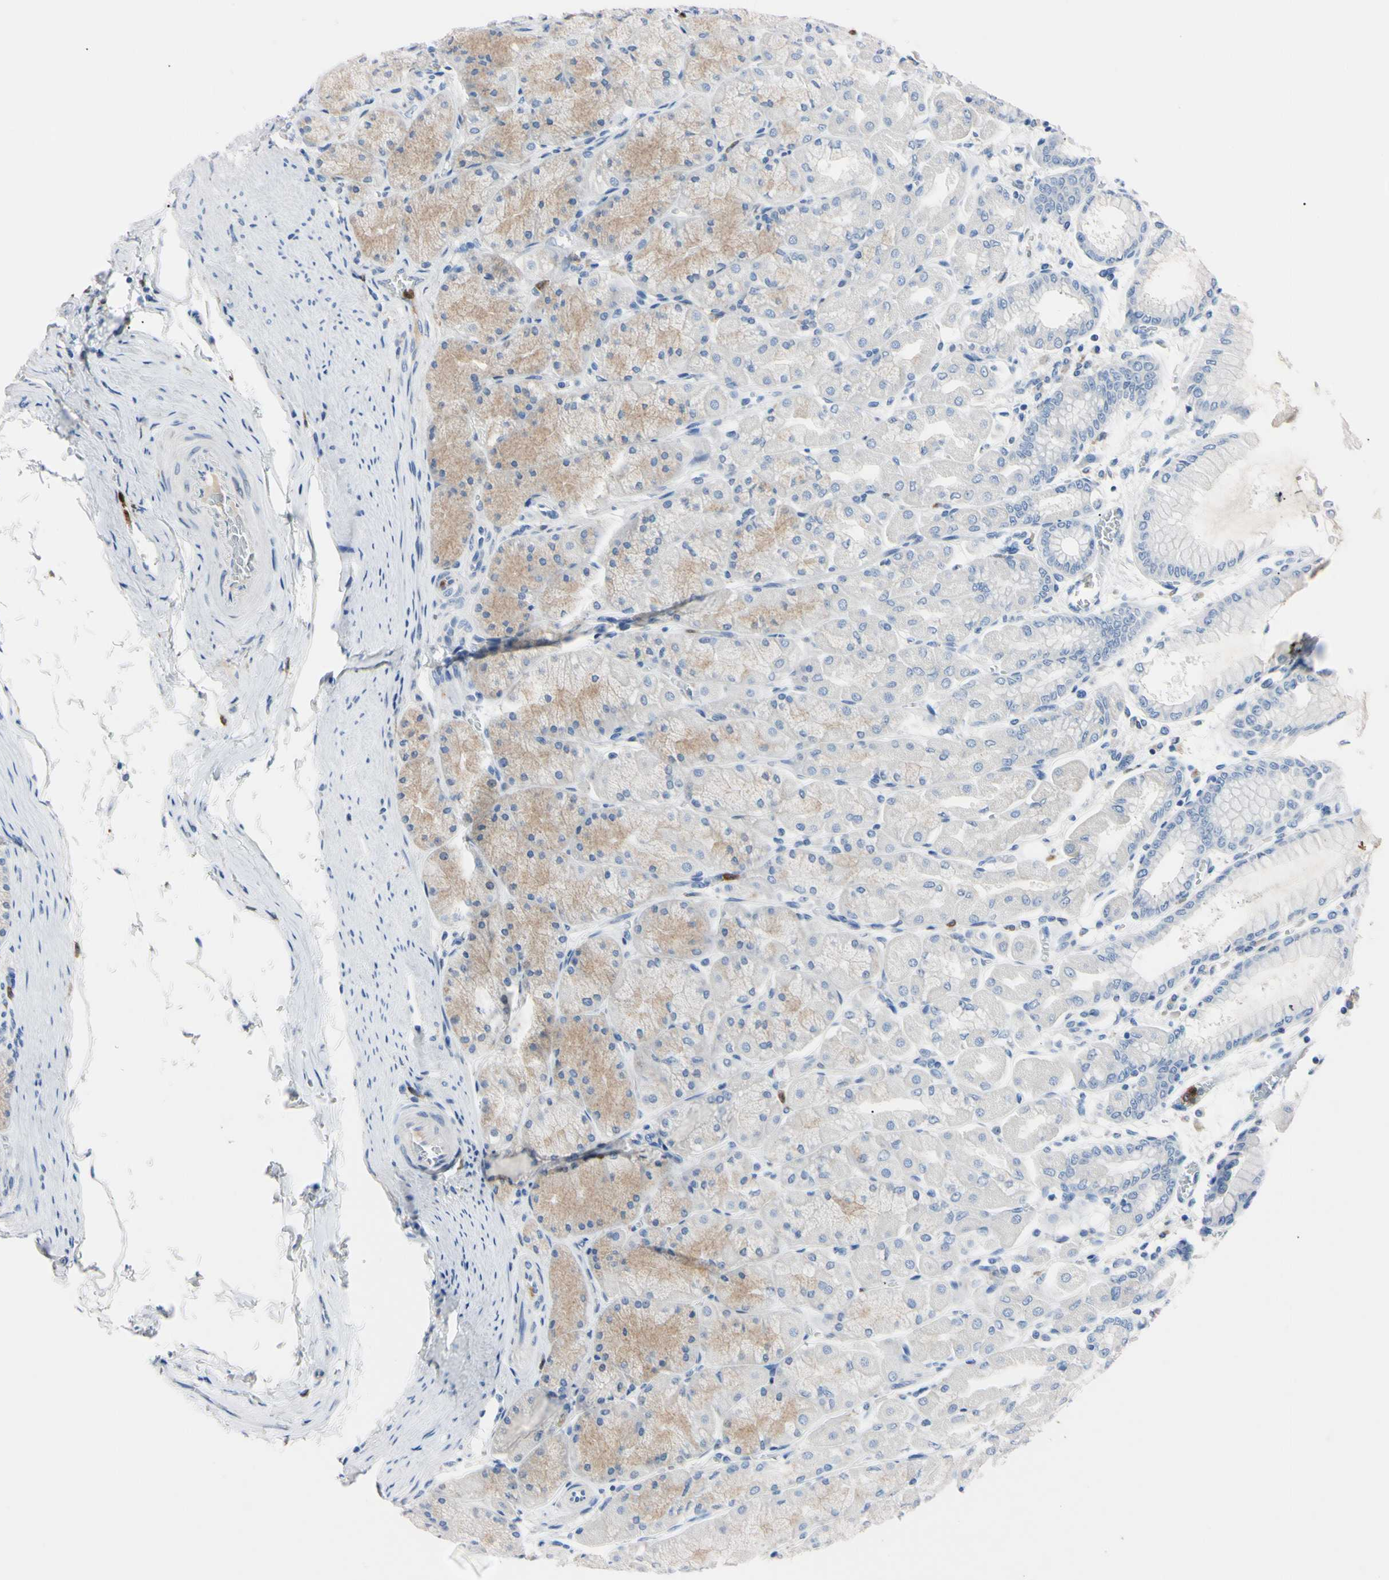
{"staining": {"intensity": "weak", "quantity": "<25%", "location": "cytoplasmic/membranous"}, "tissue": "stomach", "cell_type": "Glandular cells", "image_type": "normal", "snomed": [{"axis": "morphology", "description": "Normal tissue, NOS"}, {"axis": "topography", "description": "Stomach, upper"}], "caption": "DAB immunohistochemical staining of unremarkable human stomach displays no significant staining in glandular cells.", "gene": "NCF4", "patient": {"sex": "female", "age": 56}}